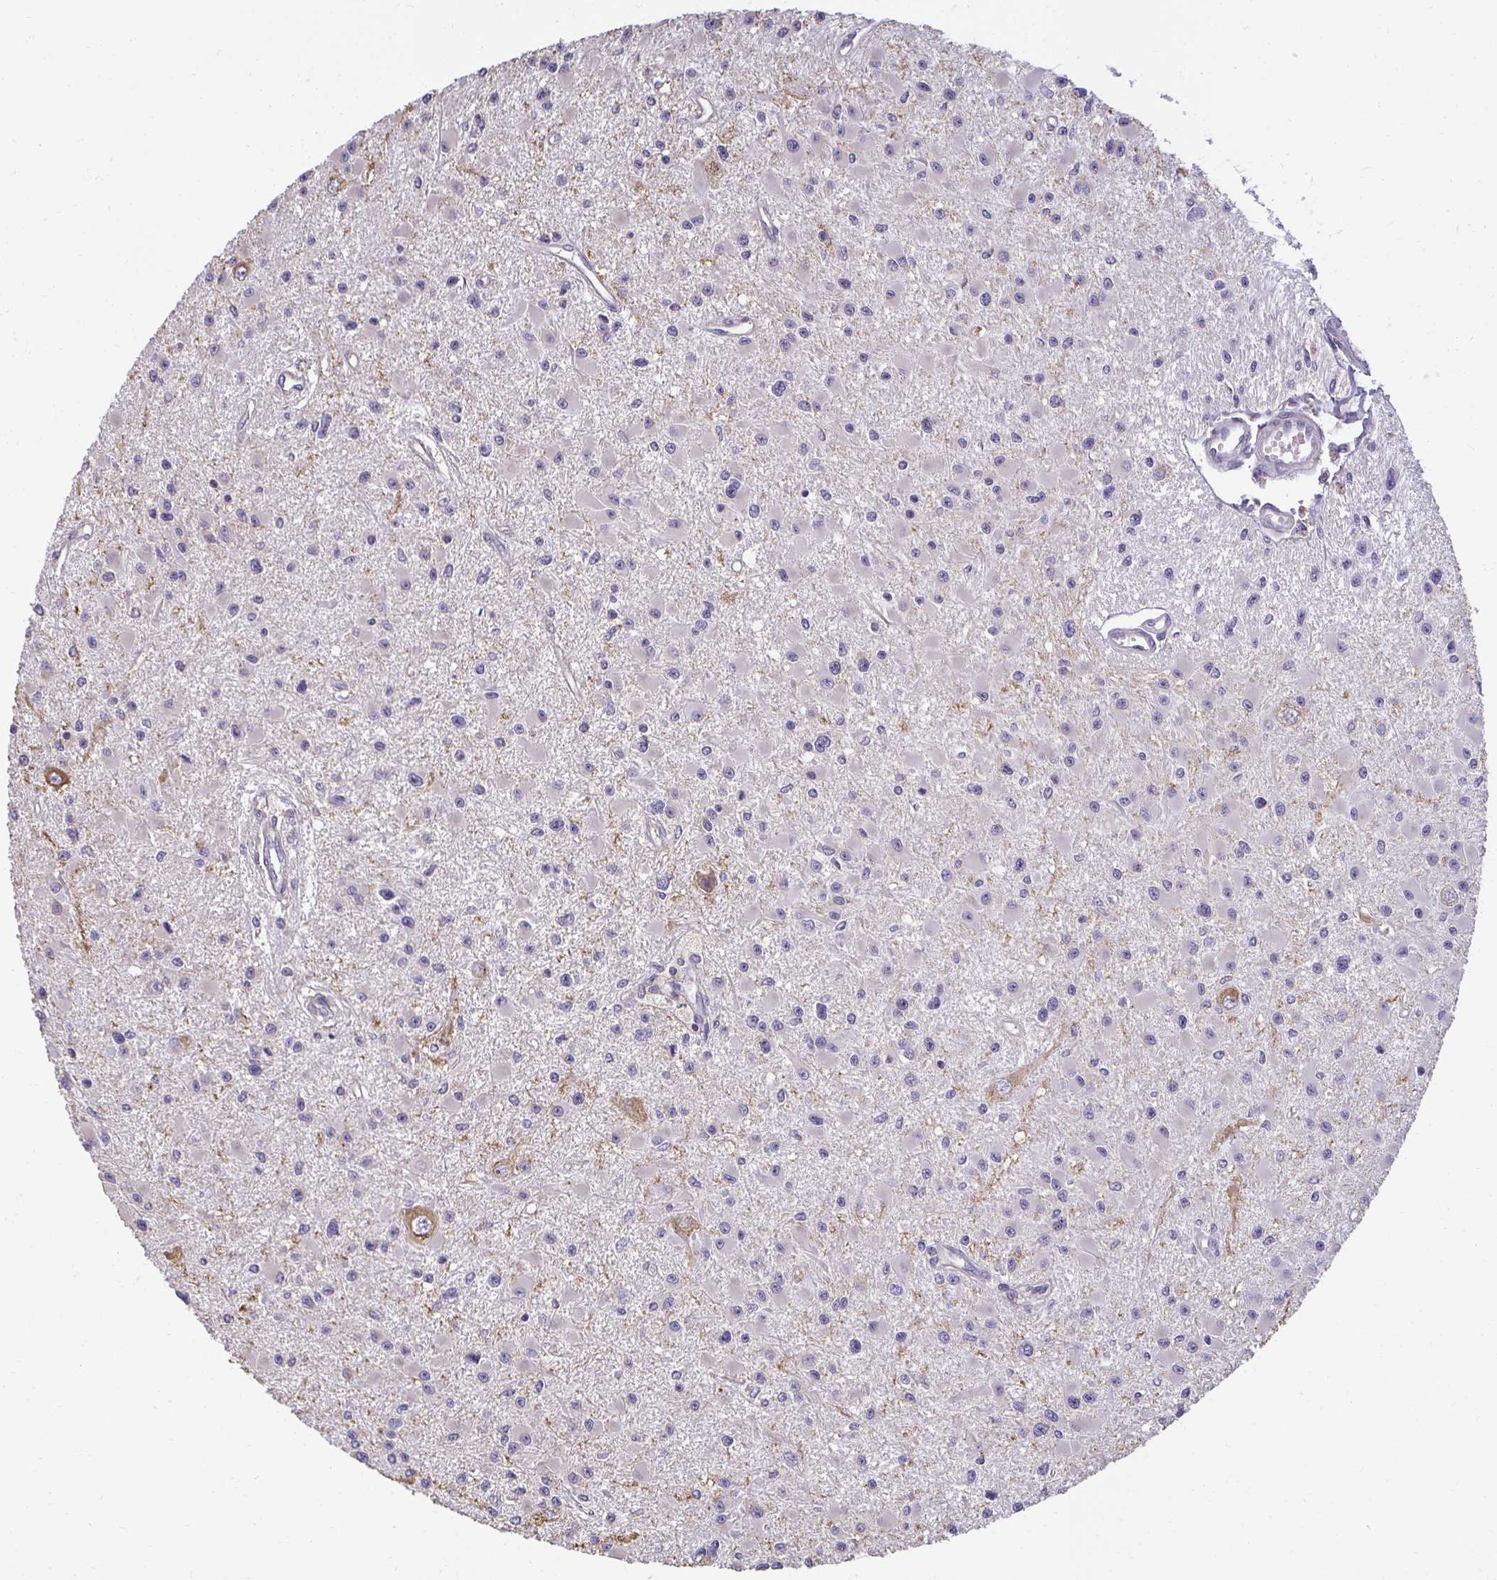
{"staining": {"intensity": "negative", "quantity": "none", "location": "none"}, "tissue": "glioma", "cell_type": "Tumor cells", "image_type": "cancer", "snomed": [{"axis": "morphology", "description": "Glioma, malignant, High grade"}, {"axis": "topography", "description": "Brain"}], "caption": "There is no significant positivity in tumor cells of glioma.", "gene": "PDE2A", "patient": {"sex": "male", "age": 54}}